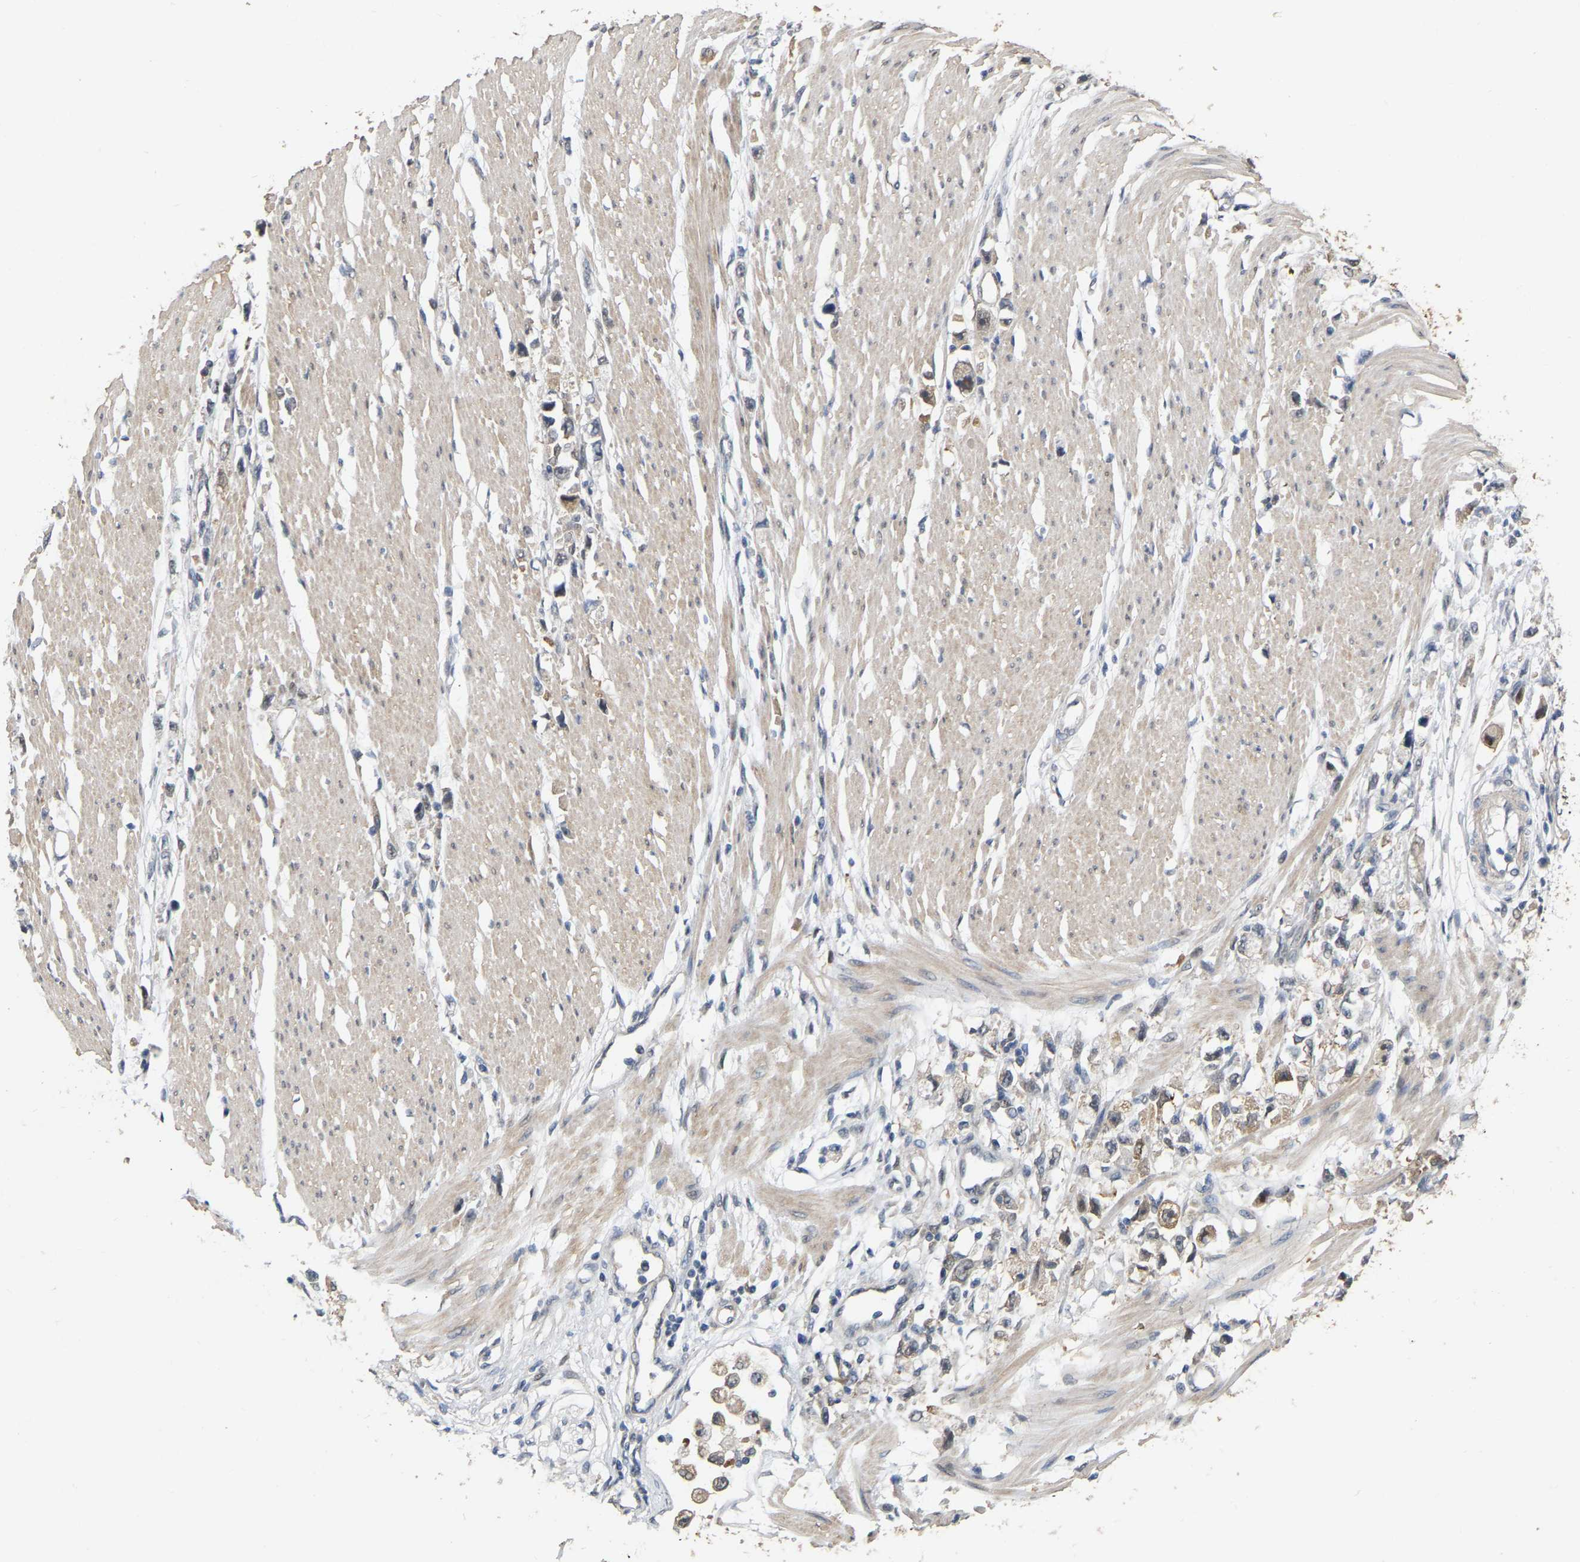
{"staining": {"intensity": "moderate", "quantity": "<25%", "location": "cytoplasmic/membranous"}, "tissue": "stomach cancer", "cell_type": "Tumor cells", "image_type": "cancer", "snomed": [{"axis": "morphology", "description": "Adenocarcinoma, NOS"}, {"axis": "topography", "description": "Stomach"}], "caption": "Immunohistochemistry (DAB) staining of human stomach cancer (adenocarcinoma) reveals moderate cytoplasmic/membranous protein staining in about <25% of tumor cells.", "gene": "RUVBL1", "patient": {"sex": "female", "age": 59}}